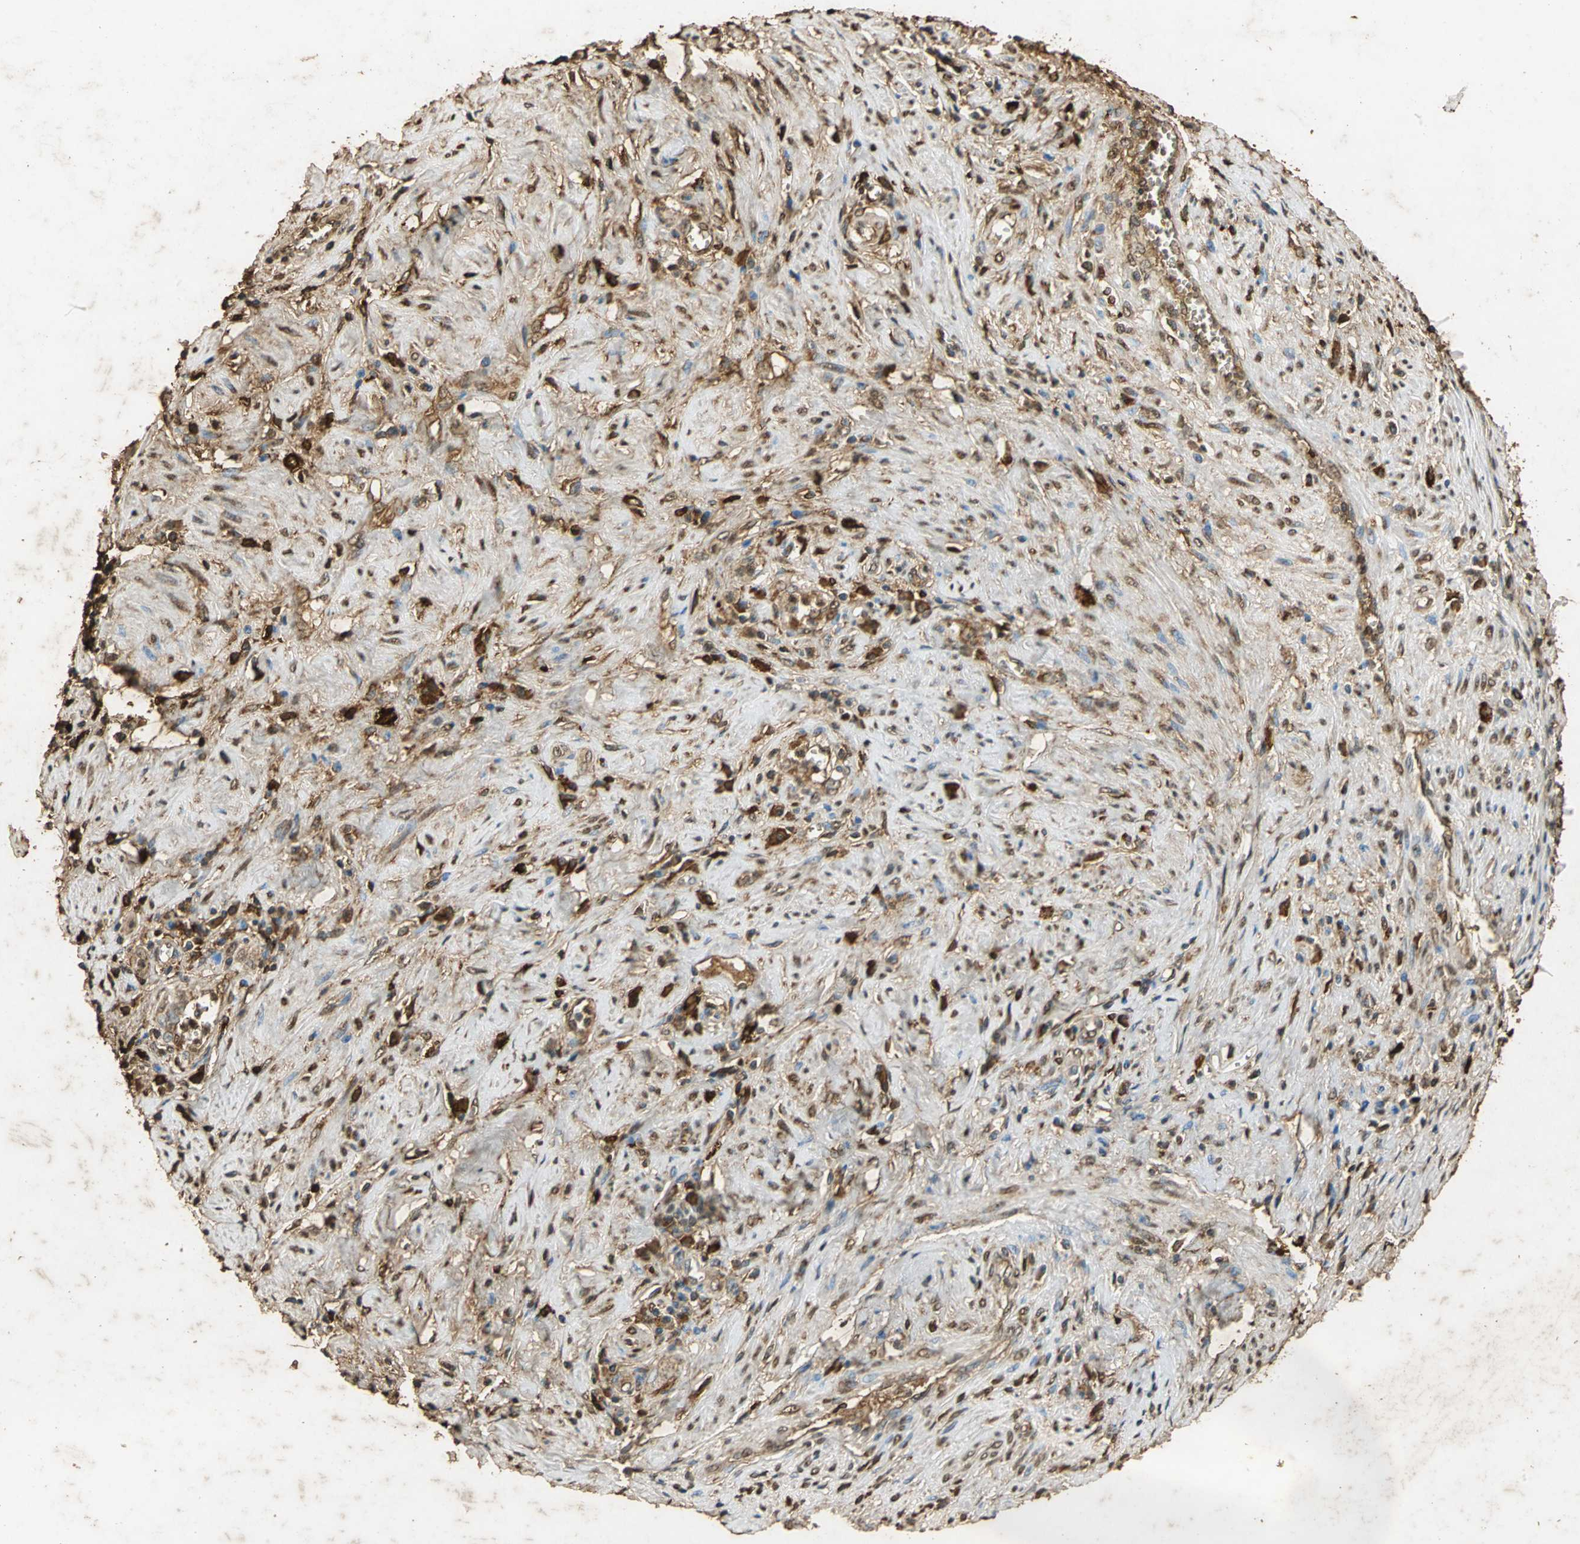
{"staining": {"intensity": "moderate", "quantity": ">75%", "location": "cytoplasmic/membranous"}, "tissue": "cervical cancer", "cell_type": "Tumor cells", "image_type": "cancer", "snomed": [{"axis": "morphology", "description": "Squamous cell carcinoma, NOS"}, {"axis": "topography", "description": "Cervix"}], "caption": "A brown stain shows moderate cytoplasmic/membranous expression of a protein in cervical cancer (squamous cell carcinoma) tumor cells.", "gene": "GAPDH", "patient": {"sex": "female", "age": 53}}